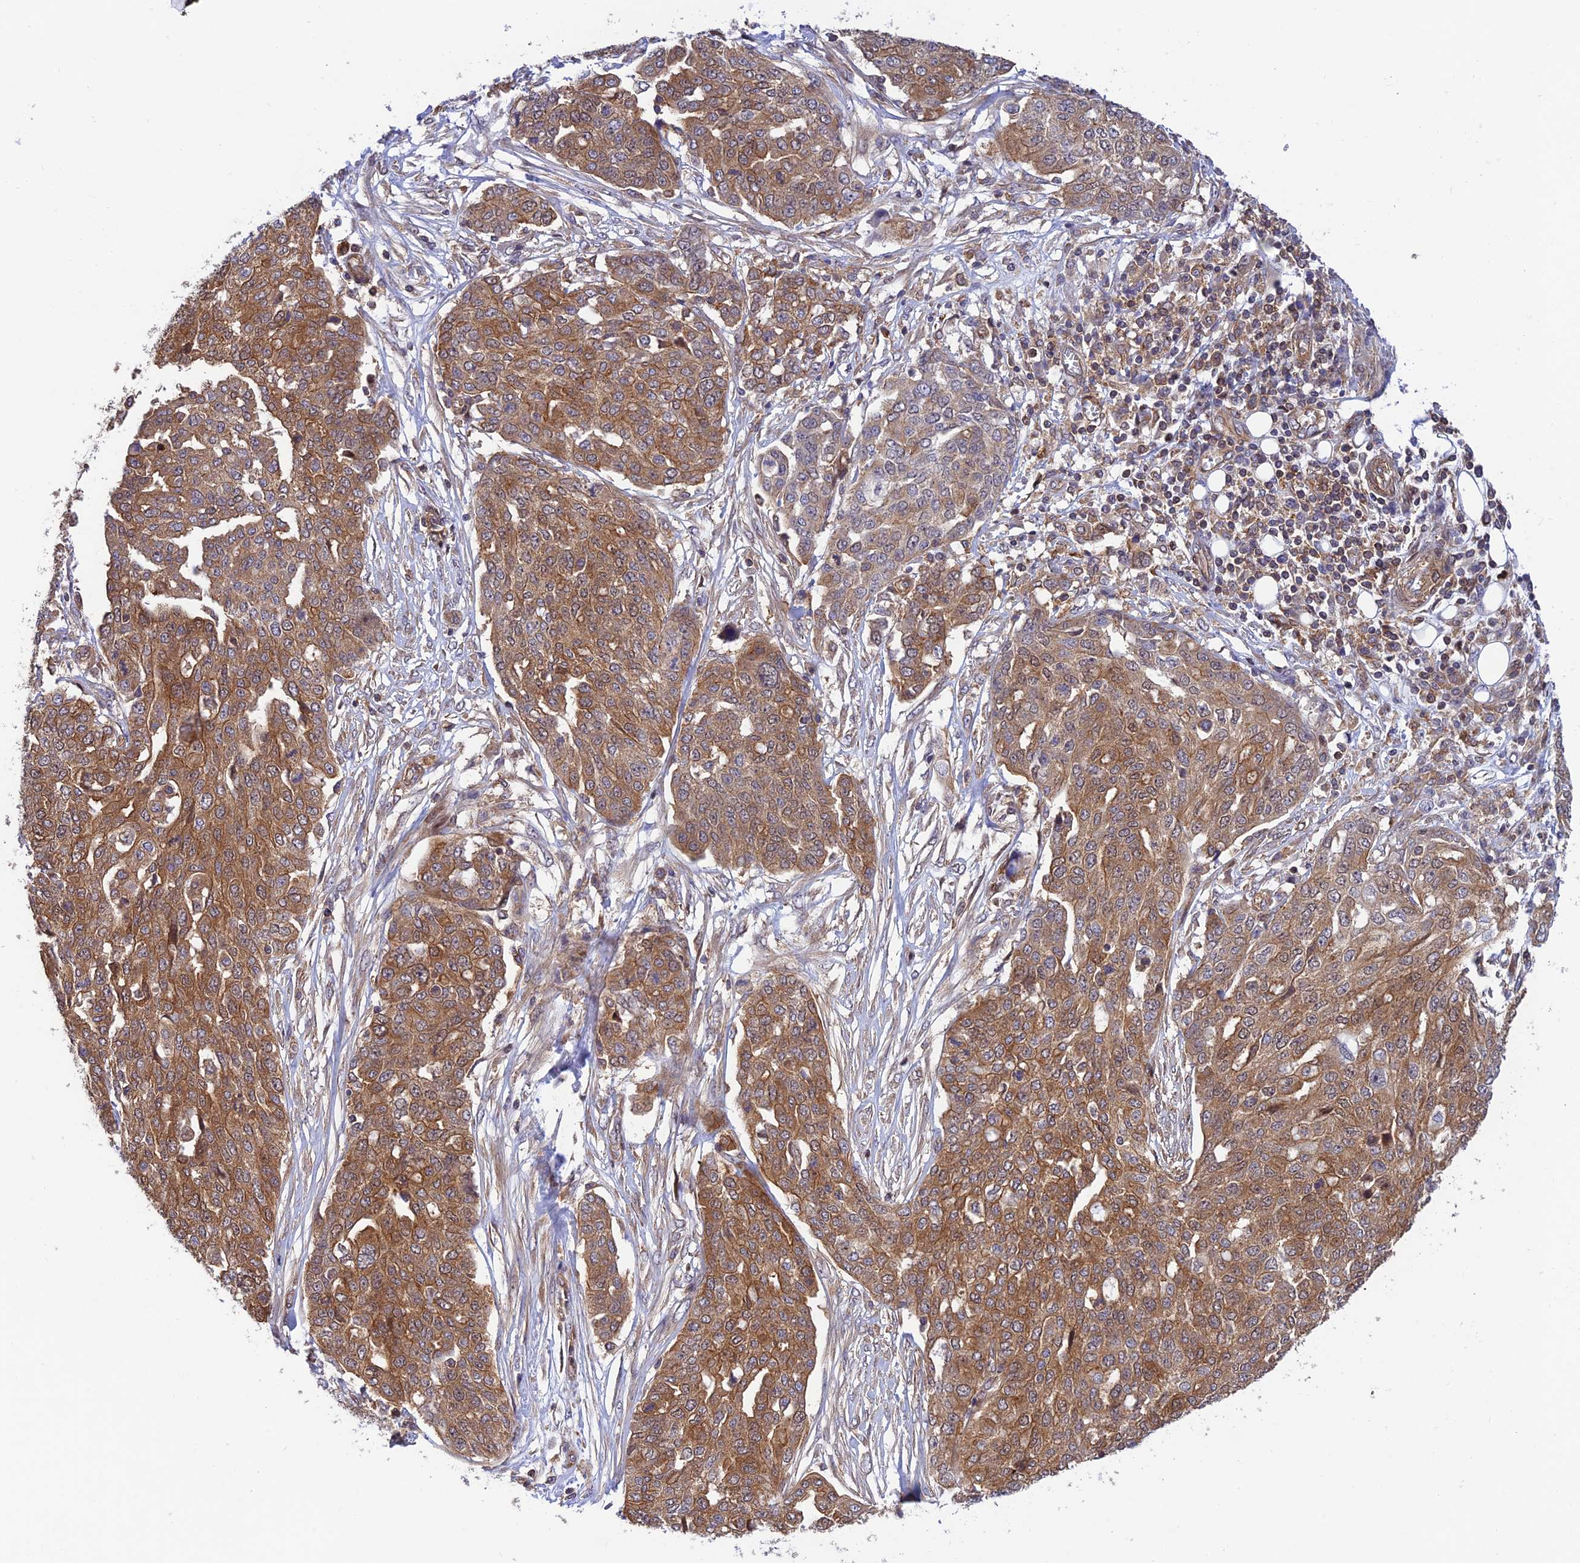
{"staining": {"intensity": "moderate", "quantity": ">75%", "location": "cytoplasmic/membranous"}, "tissue": "ovarian cancer", "cell_type": "Tumor cells", "image_type": "cancer", "snomed": [{"axis": "morphology", "description": "Cystadenocarcinoma, serous, NOS"}, {"axis": "topography", "description": "Soft tissue"}, {"axis": "topography", "description": "Ovary"}], "caption": "This micrograph shows immunohistochemistry (IHC) staining of human ovarian cancer, with medium moderate cytoplasmic/membranous positivity in about >75% of tumor cells.", "gene": "EVI5L", "patient": {"sex": "female", "age": 57}}